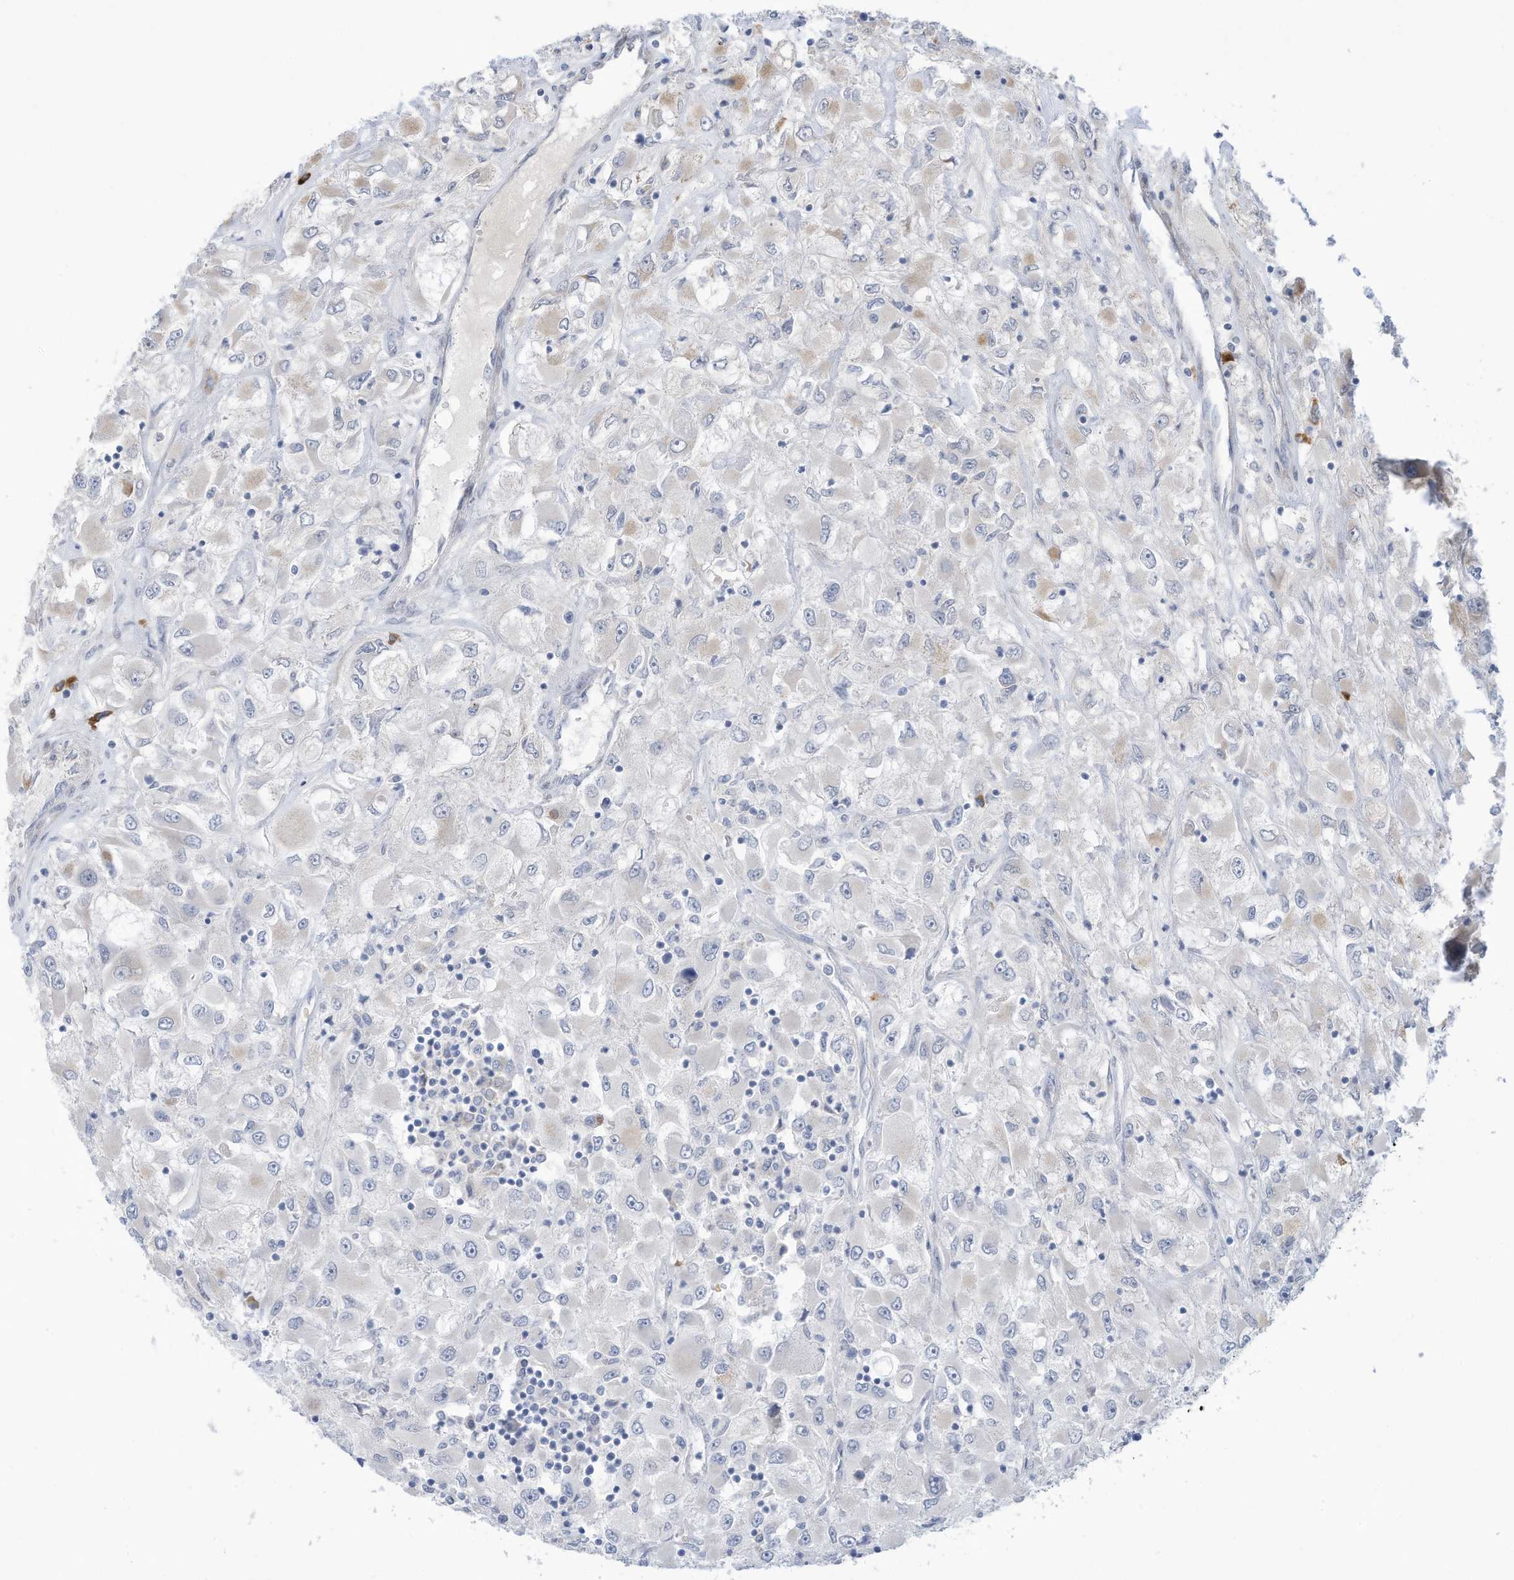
{"staining": {"intensity": "weak", "quantity": "<25%", "location": "cytoplasmic/membranous"}, "tissue": "renal cancer", "cell_type": "Tumor cells", "image_type": "cancer", "snomed": [{"axis": "morphology", "description": "Adenocarcinoma, NOS"}, {"axis": "topography", "description": "Kidney"}], "caption": "Immunohistochemistry of renal cancer reveals no positivity in tumor cells.", "gene": "ZNF292", "patient": {"sex": "female", "age": 52}}